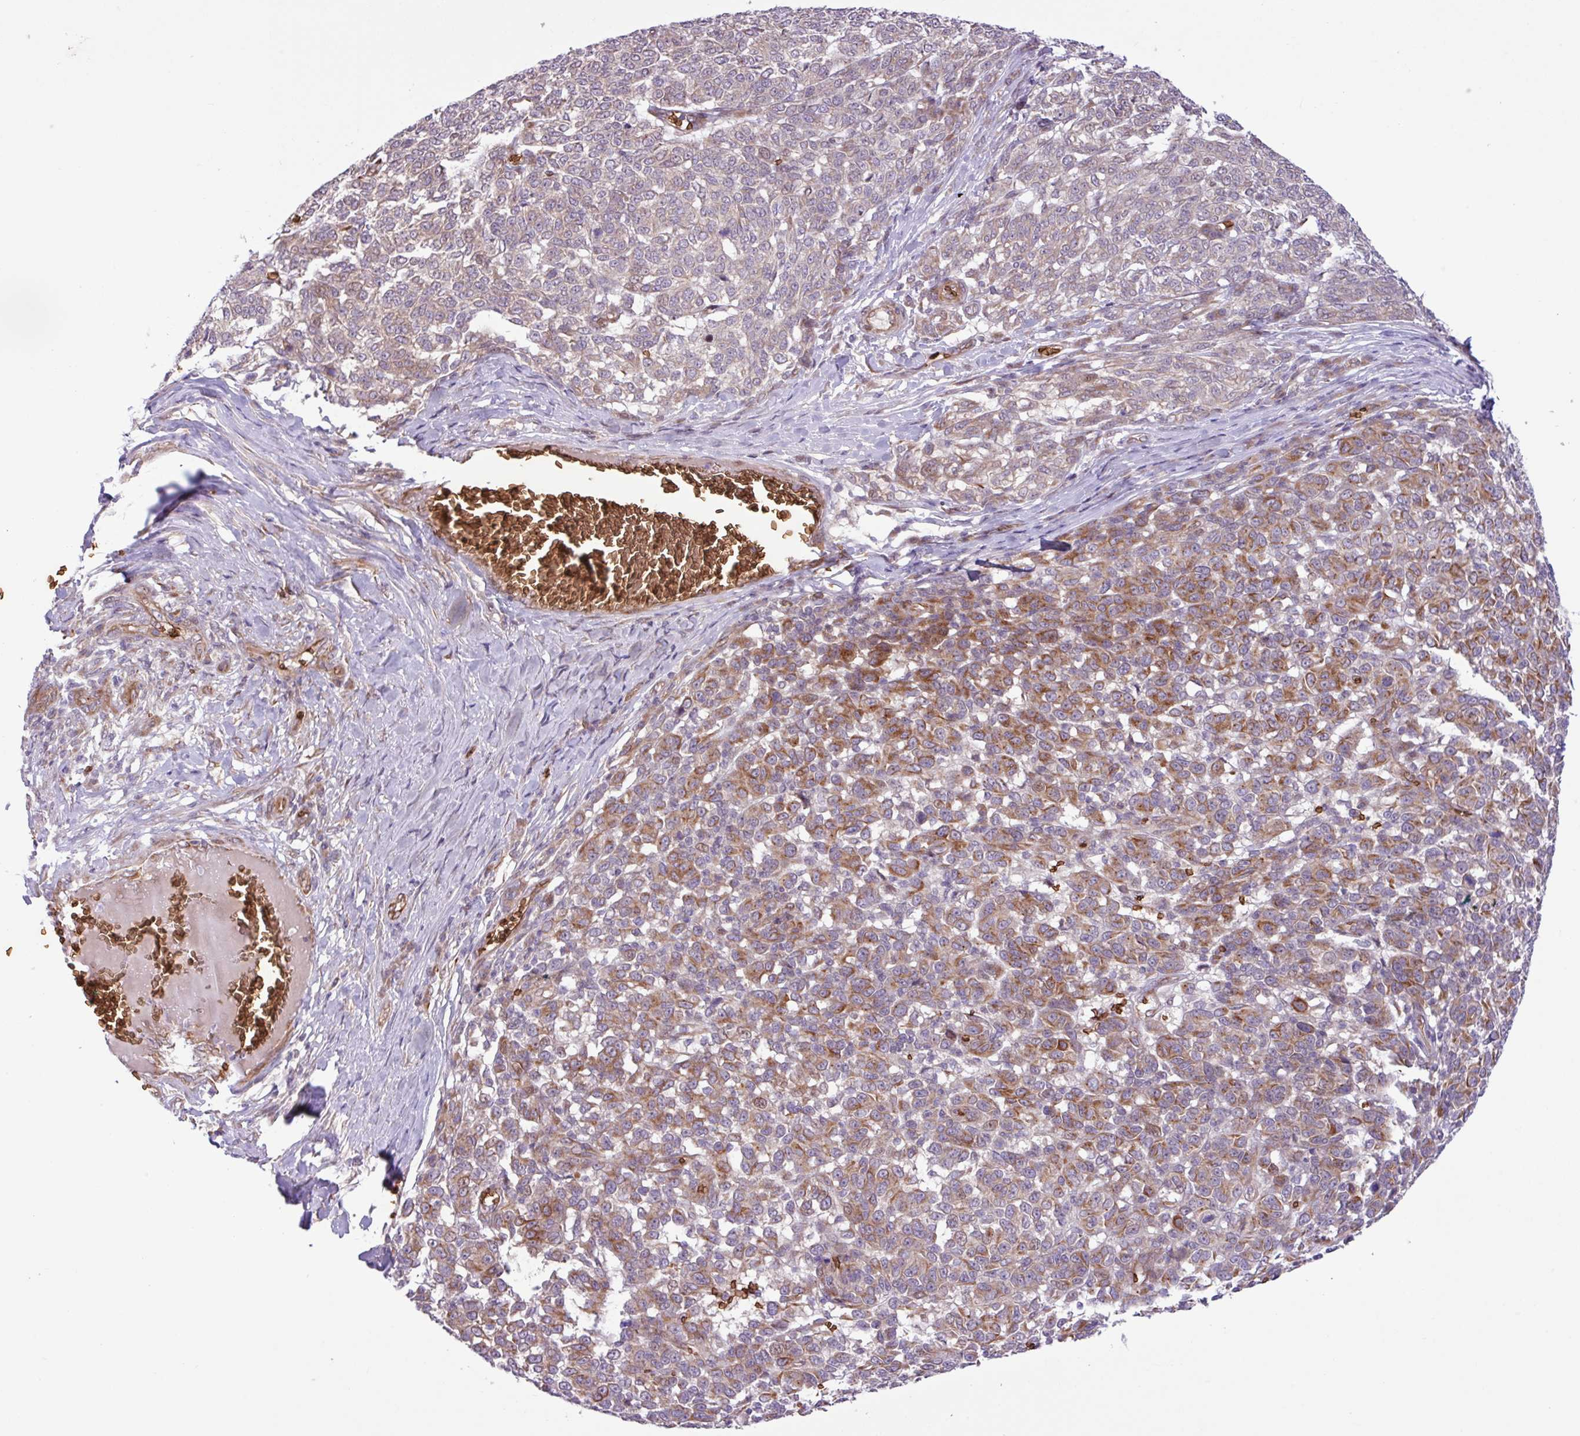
{"staining": {"intensity": "moderate", "quantity": ">75%", "location": "cytoplasmic/membranous"}, "tissue": "melanoma", "cell_type": "Tumor cells", "image_type": "cancer", "snomed": [{"axis": "morphology", "description": "Malignant melanoma, NOS"}, {"axis": "topography", "description": "Skin"}], "caption": "High-magnification brightfield microscopy of melanoma stained with DAB (brown) and counterstained with hematoxylin (blue). tumor cells exhibit moderate cytoplasmic/membranous expression is seen in approximately>75% of cells.", "gene": "RAD21L1", "patient": {"sex": "male", "age": 49}}